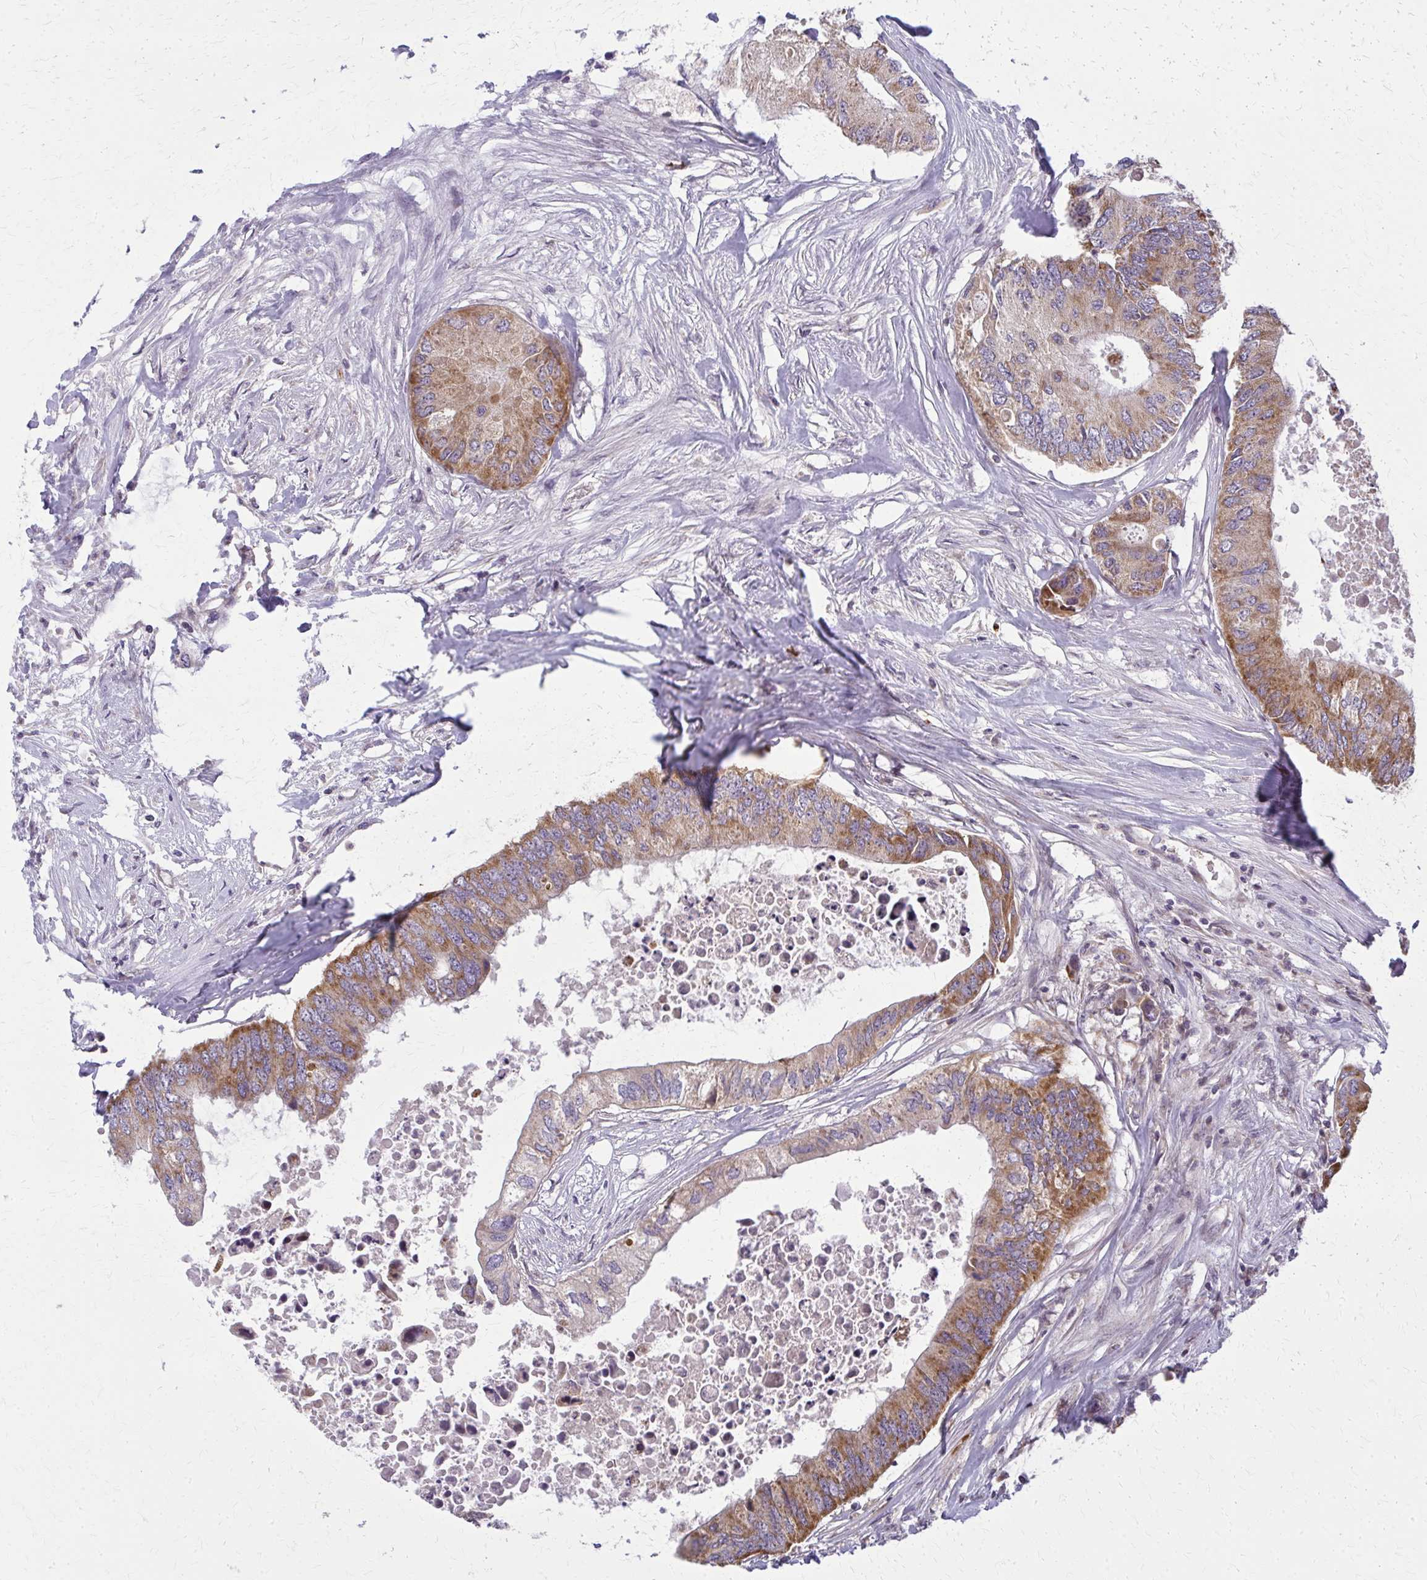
{"staining": {"intensity": "moderate", "quantity": ">75%", "location": "cytoplasmic/membranous"}, "tissue": "colorectal cancer", "cell_type": "Tumor cells", "image_type": "cancer", "snomed": [{"axis": "morphology", "description": "Adenocarcinoma, NOS"}, {"axis": "topography", "description": "Colon"}], "caption": "A brown stain labels moderate cytoplasmic/membranous positivity of a protein in human colorectal adenocarcinoma tumor cells.", "gene": "MCCC1", "patient": {"sex": "male", "age": 71}}